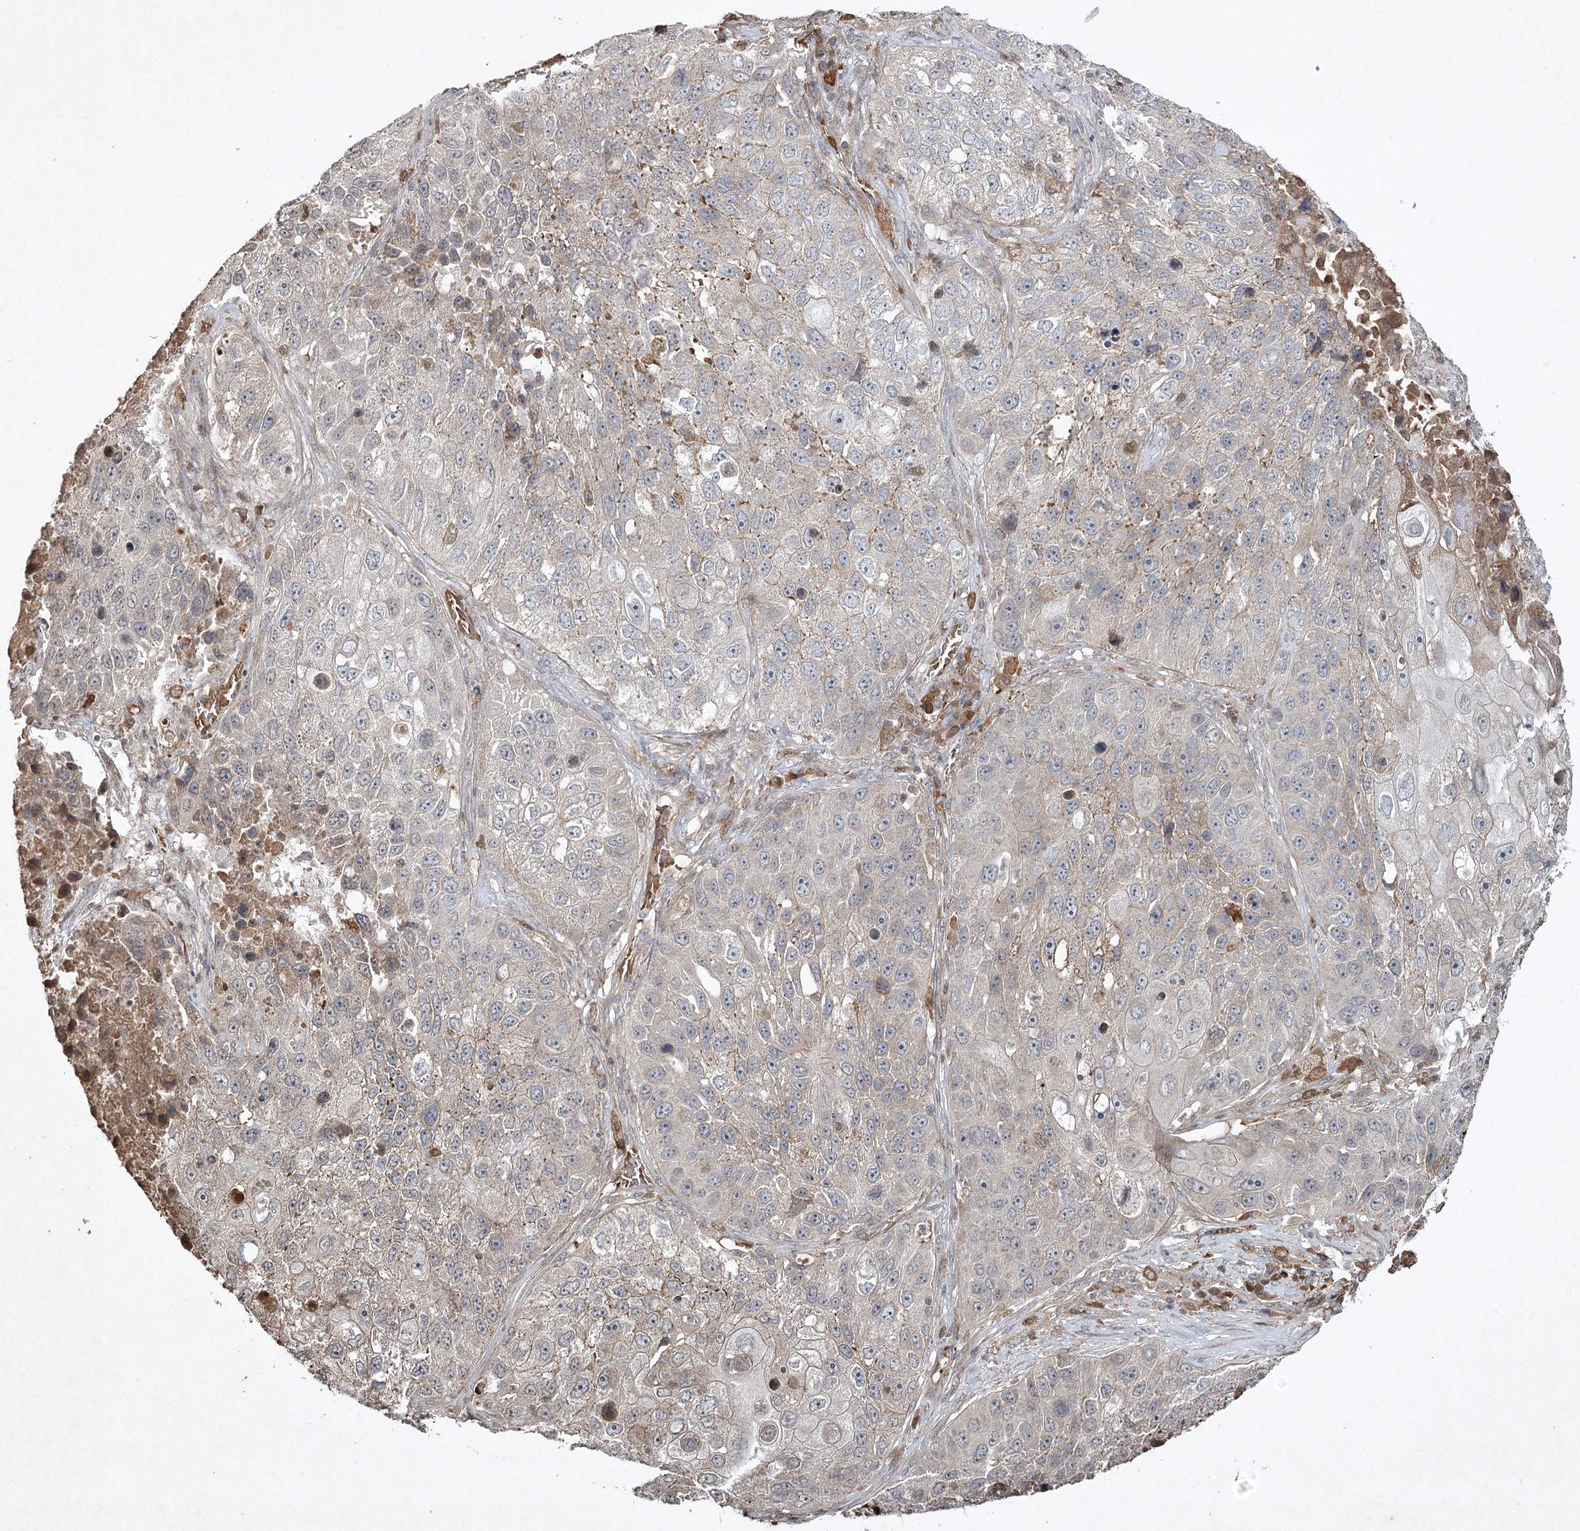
{"staining": {"intensity": "negative", "quantity": "none", "location": "none"}, "tissue": "lung cancer", "cell_type": "Tumor cells", "image_type": "cancer", "snomed": [{"axis": "morphology", "description": "Squamous cell carcinoma, NOS"}, {"axis": "topography", "description": "Lung"}], "caption": "Immunohistochemical staining of human lung cancer reveals no significant staining in tumor cells. Nuclei are stained in blue.", "gene": "CYP2B6", "patient": {"sex": "male", "age": 61}}